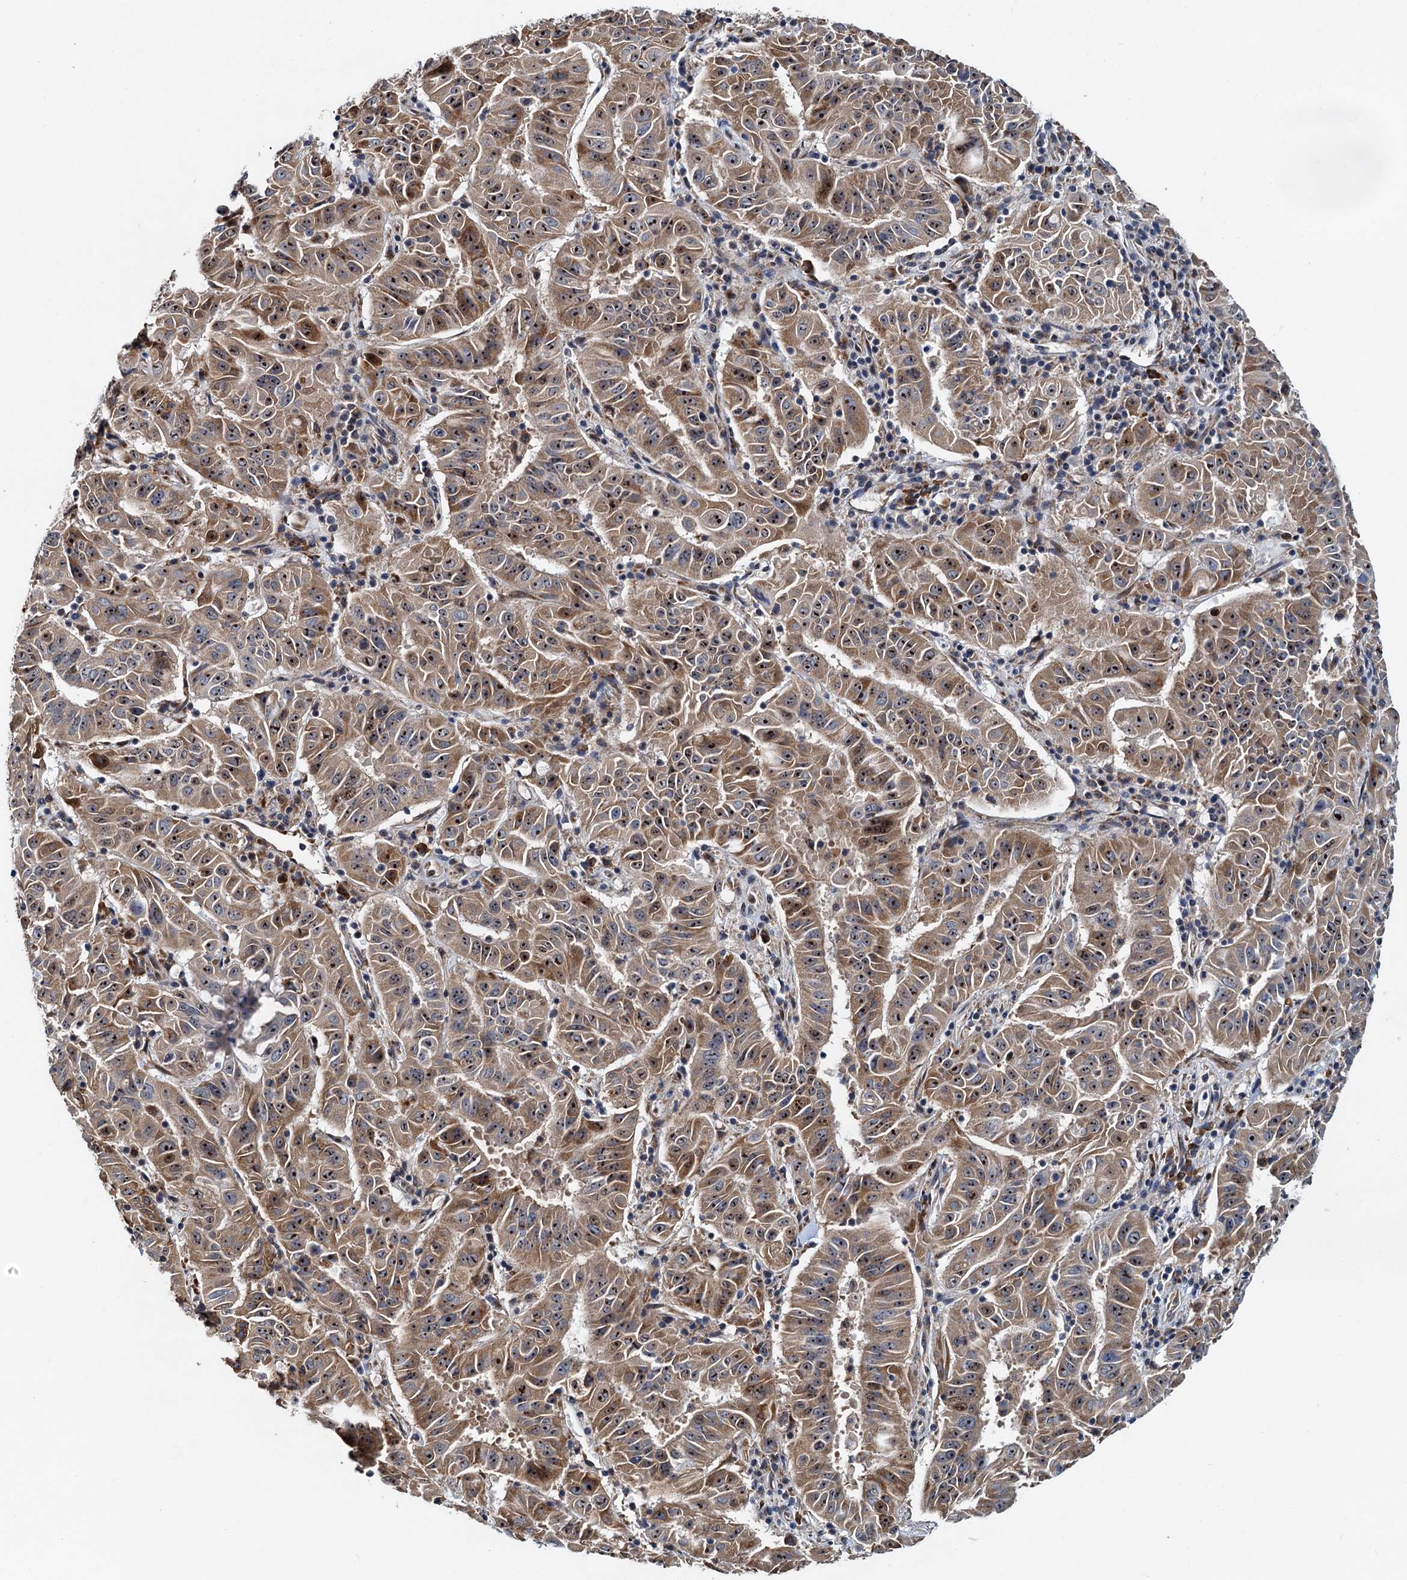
{"staining": {"intensity": "moderate", "quantity": ">75%", "location": "cytoplasmic/membranous,nuclear"}, "tissue": "pancreatic cancer", "cell_type": "Tumor cells", "image_type": "cancer", "snomed": [{"axis": "morphology", "description": "Adenocarcinoma, NOS"}, {"axis": "topography", "description": "Pancreas"}], "caption": "IHC staining of pancreatic adenocarcinoma, which shows medium levels of moderate cytoplasmic/membranous and nuclear staining in approximately >75% of tumor cells indicating moderate cytoplasmic/membranous and nuclear protein positivity. The staining was performed using DAB (3,3'-diaminobenzidine) (brown) for protein detection and nuclei were counterstained in hematoxylin (blue).", "gene": "DNAJC21", "patient": {"sex": "male", "age": 63}}